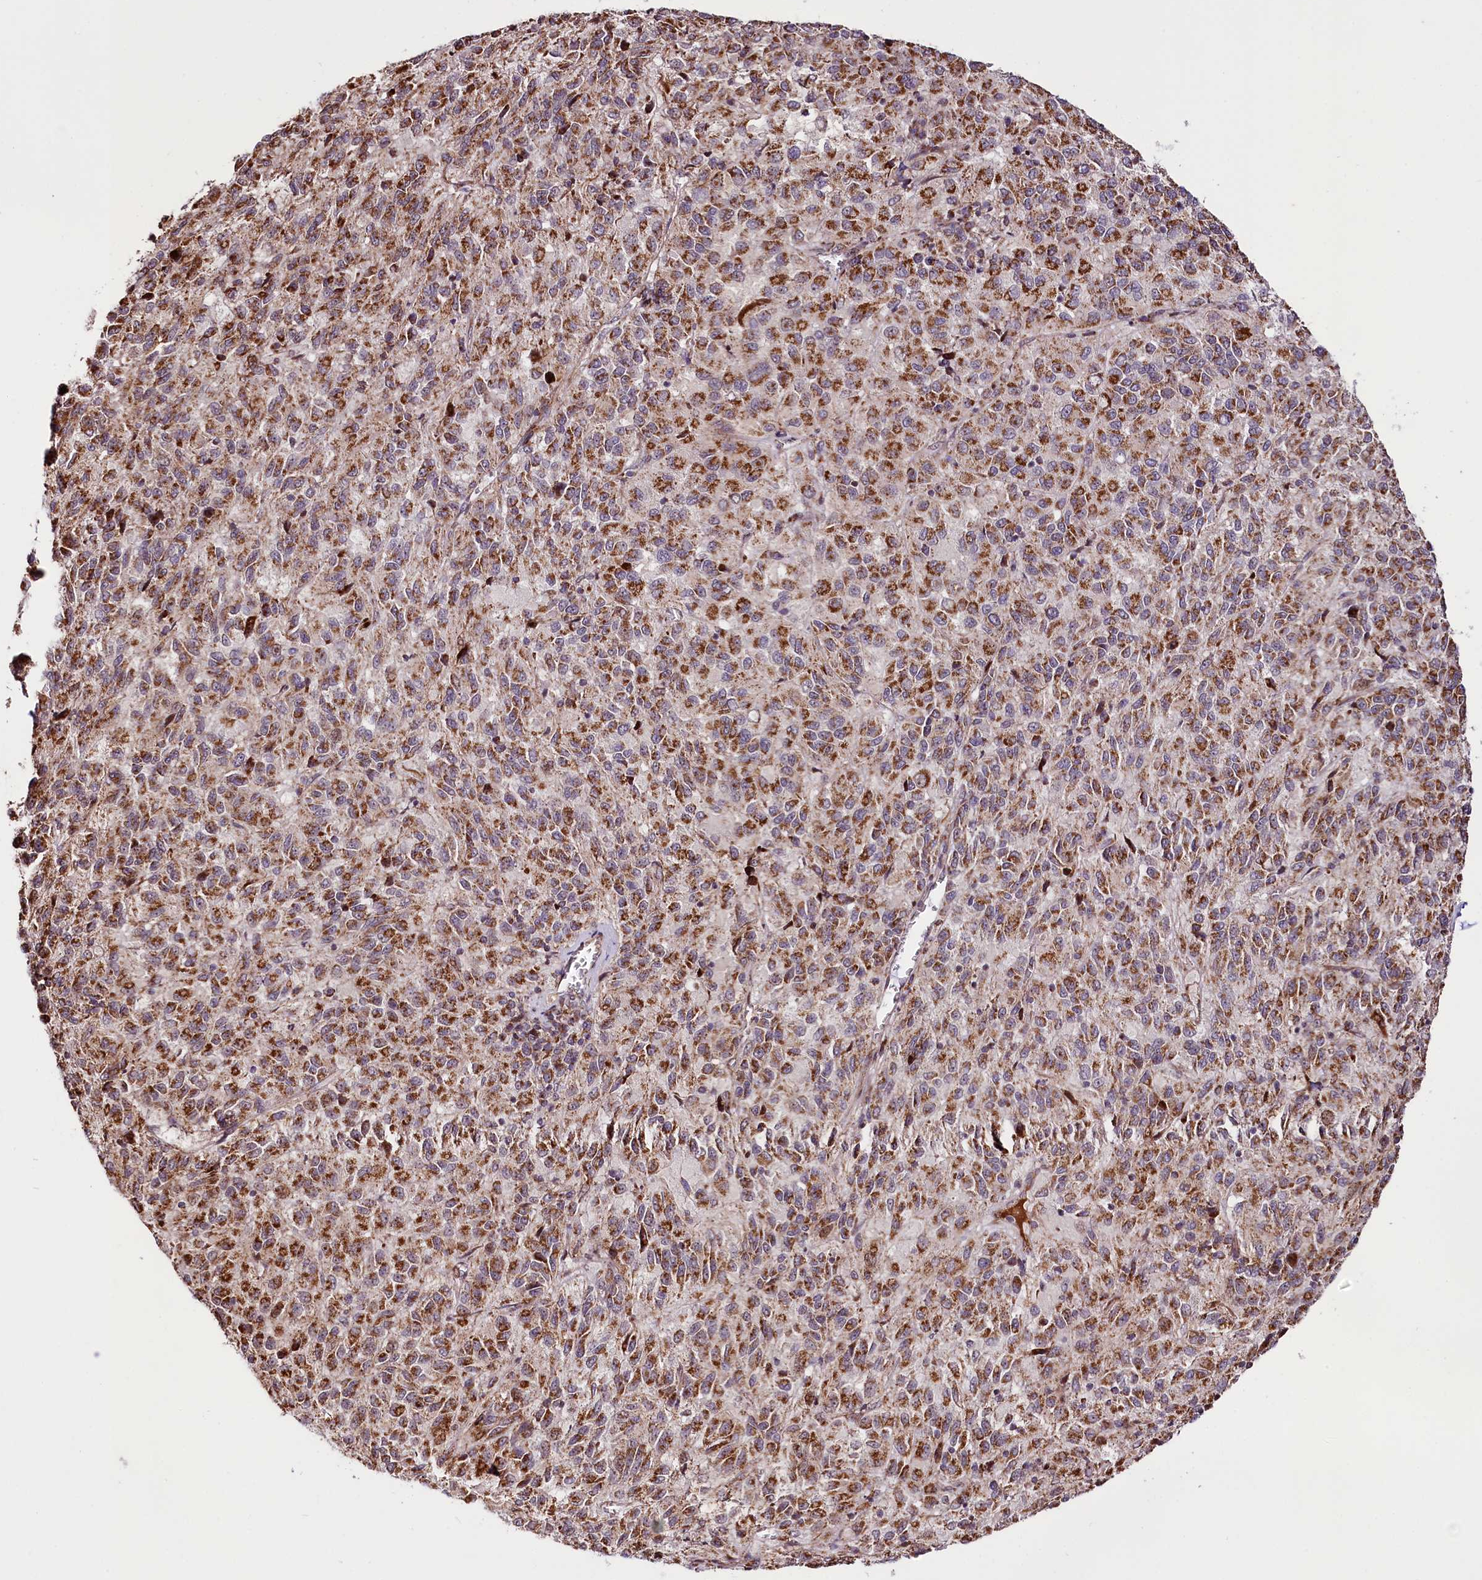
{"staining": {"intensity": "moderate", "quantity": ">75%", "location": "cytoplasmic/membranous"}, "tissue": "melanoma", "cell_type": "Tumor cells", "image_type": "cancer", "snomed": [{"axis": "morphology", "description": "Malignant melanoma, Metastatic site"}, {"axis": "topography", "description": "Lung"}], "caption": "Human malignant melanoma (metastatic site) stained for a protein (brown) exhibits moderate cytoplasmic/membranous positive expression in approximately >75% of tumor cells.", "gene": "ST7", "patient": {"sex": "male", "age": 64}}